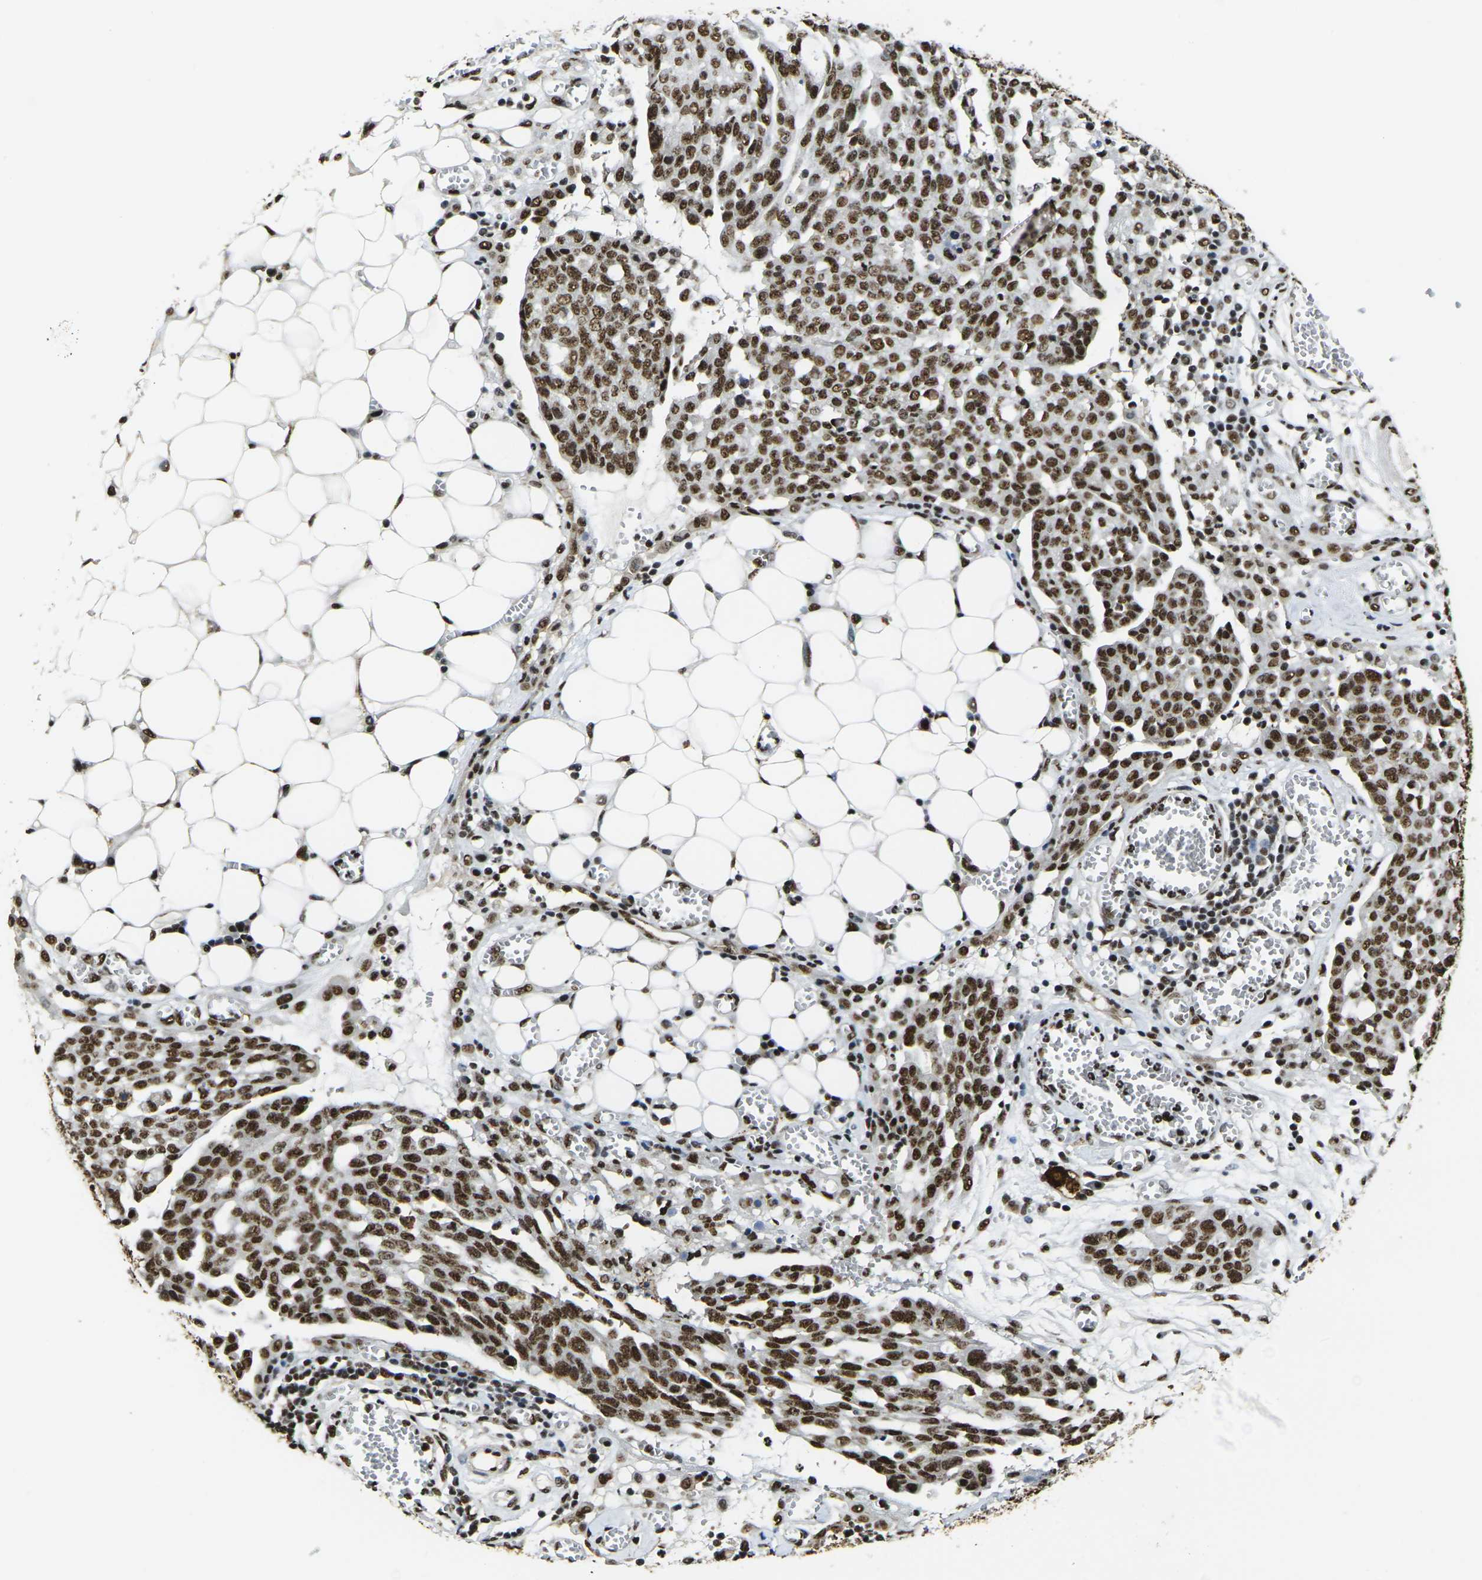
{"staining": {"intensity": "strong", "quantity": ">75%", "location": "nuclear"}, "tissue": "ovarian cancer", "cell_type": "Tumor cells", "image_type": "cancer", "snomed": [{"axis": "morphology", "description": "Cystadenocarcinoma, serous, NOS"}, {"axis": "topography", "description": "Soft tissue"}, {"axis": "topography", "description": "Ovary"}], "caption": "The immunohistochemical stain highlights strong nuclear expression in tumor cells of serous cystadenocarcinoma (ovarian) tissue.", "gene": "SMARCC1", "patient": {"sex": "female", "age": 57}}